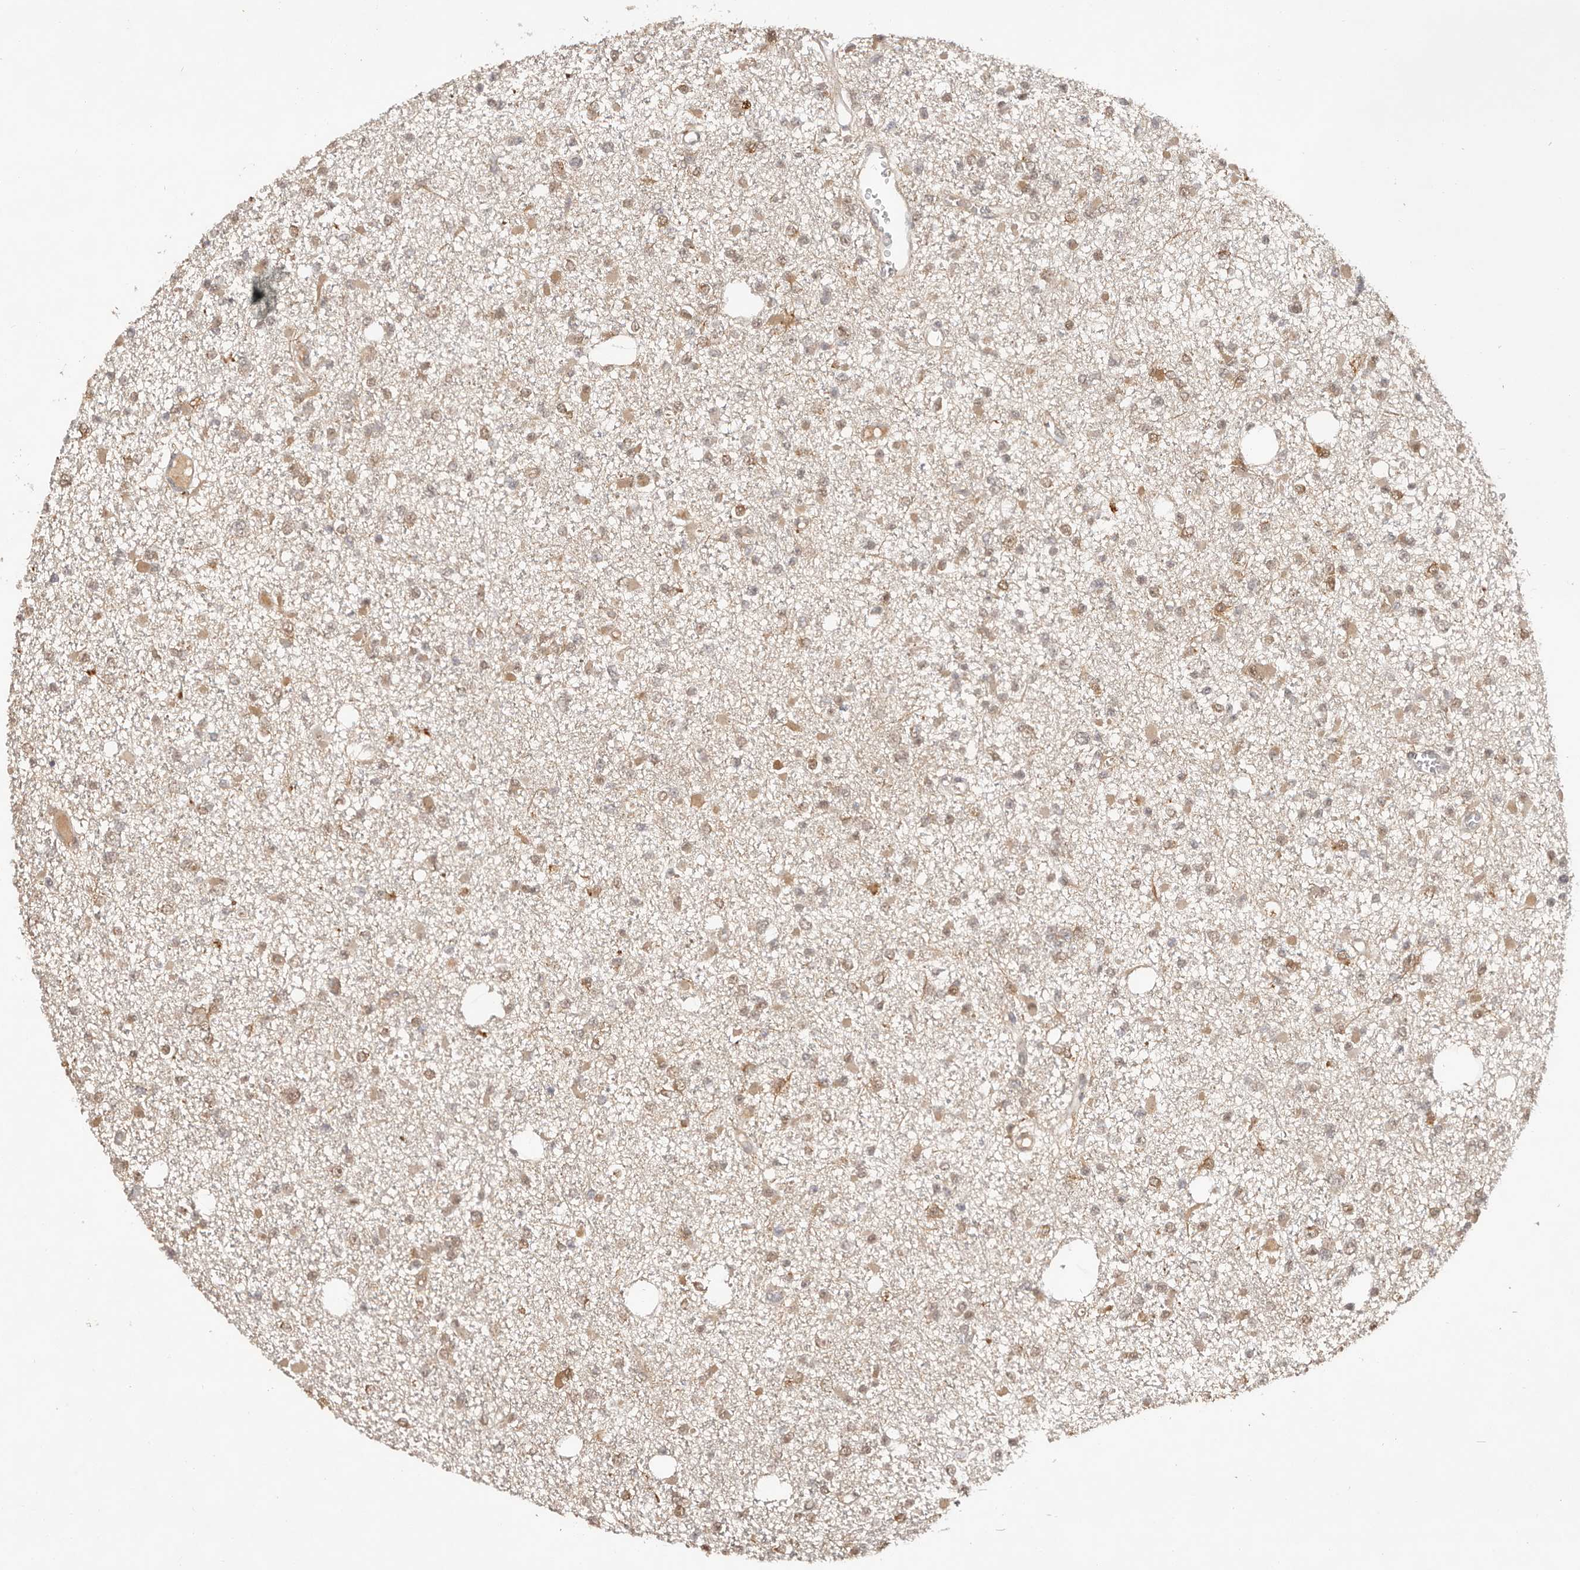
{"staining": {"intensity": "weak", "quantity": ">75%", "location": "cytoplasmic/membranous,nuclear"}, "tissue": "glioma", "cell_type": "Tumor cells", "image_type": "cancer", "snomed": [{"axis": "morphology", "description": "Glioma, malignant, Low grade"}, {"axis": "topography", "description": "Brain"}], "caption": "IHC of human low-grade glioma (malignant) reveals low levels of weak cytoplasmic/membranous and nuclear expression in about >75% of tumor cells. (brown staining indicates protein expression, while blue staining denotes nuclei).", "gene": "PSMA5", "patient": {"sex": "female", "age": 22}}